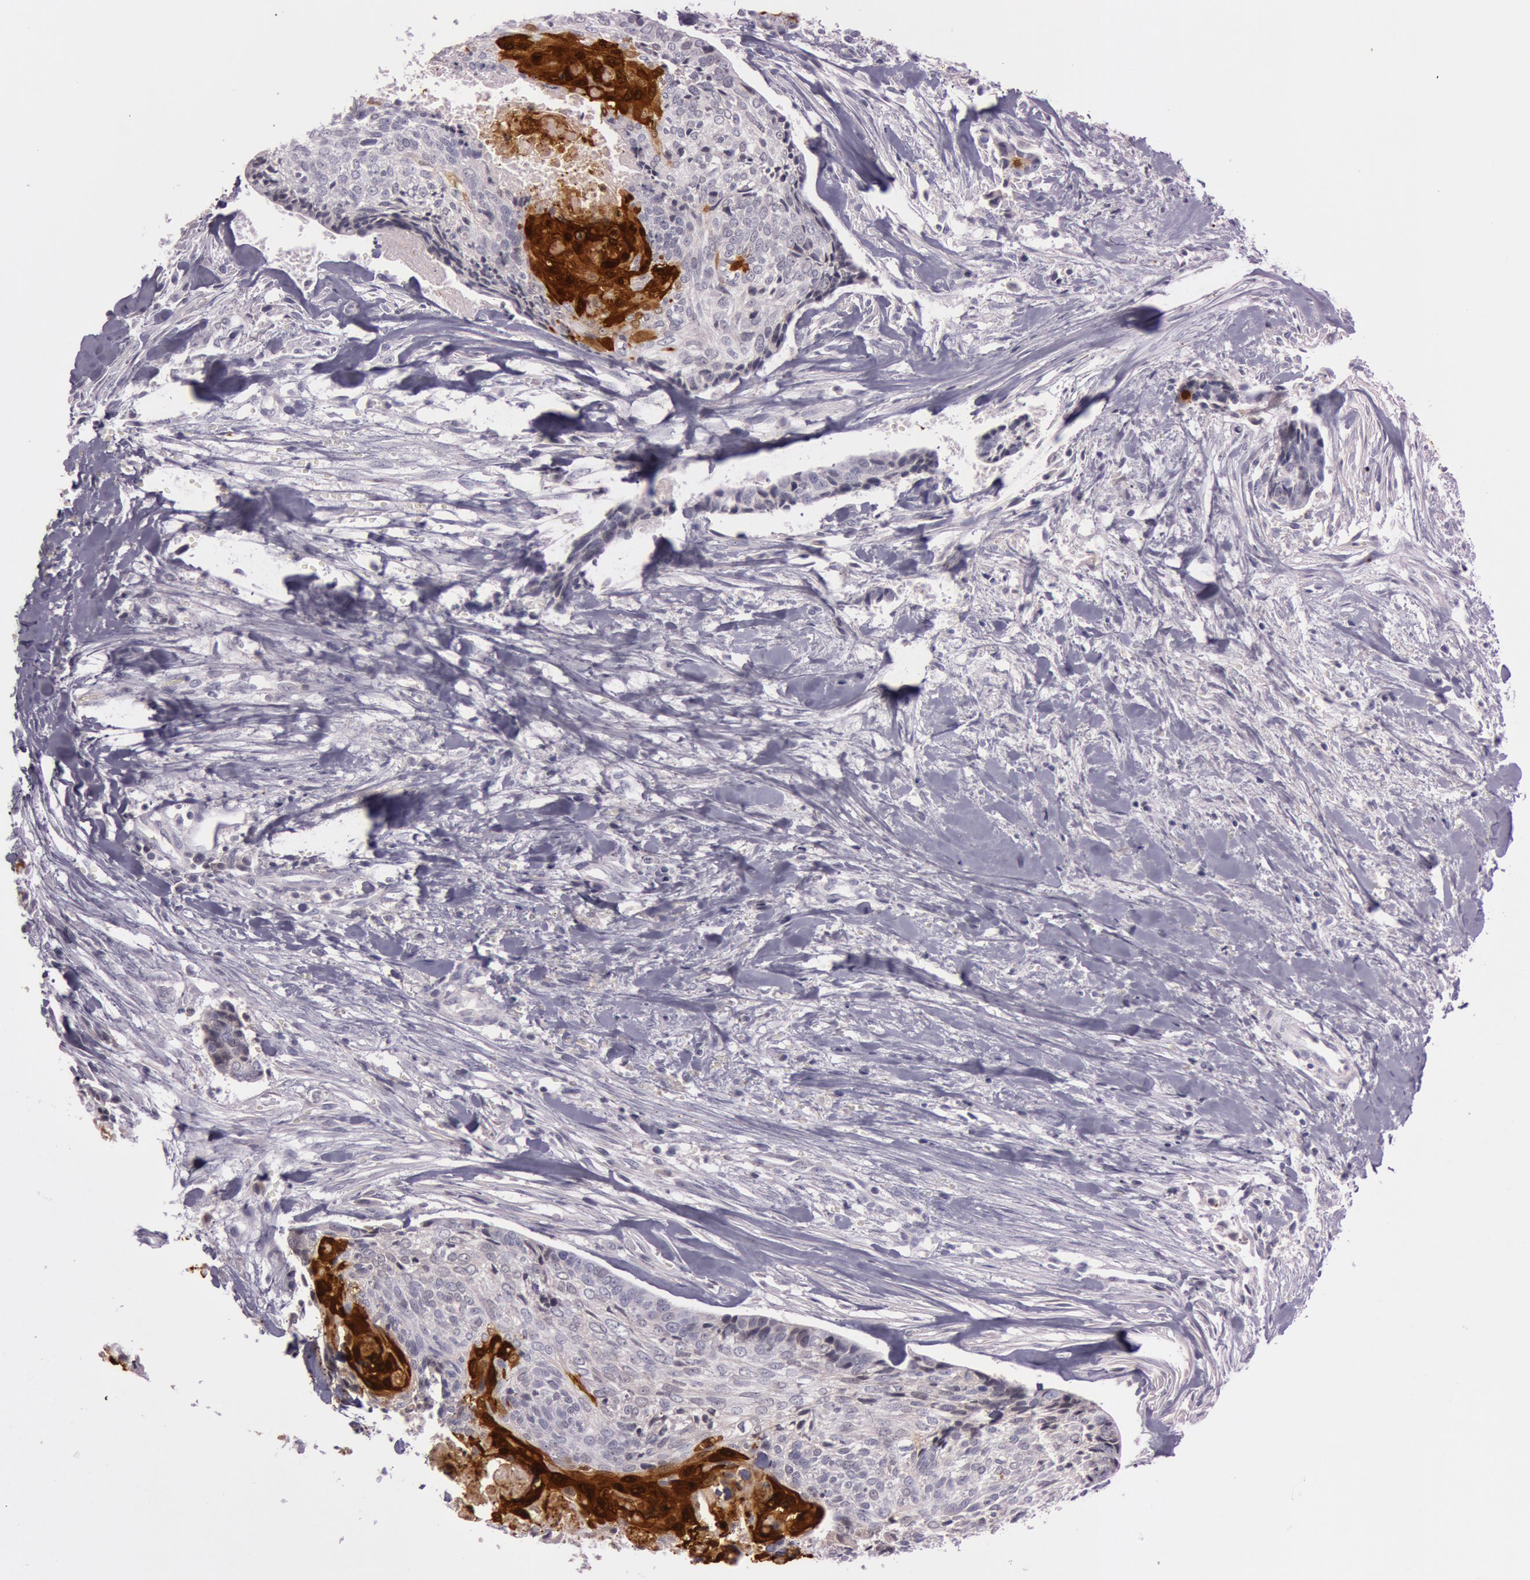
{"staining": {"intensity": "moderate", "quantity": "<25%", "location": "cytoplasmic/membranous,nuclear"}, "tissue": "head and neck cancer", "cell_type": "Tumor cells", "image_type": "cancer", "snomed": [{"axis": "morphology", "description": "Squamous cell carcinoma, NOS"}, {"axis": "topography", "description": "Salivary gland"}, {"axis": "topography", "description": "Head-Neck"}], "caption": "Immunohistochemical staining of human head and neck cancer reveals low levels of moderate cytoplasmic/membranous and nuclear protein positivity in about <25% of tumor cells. Ihc stains the protein of interest in brown and the nuclei are stained blue.", "gene": "S100A7", "patient": {"sex": "male", "age": 70}}